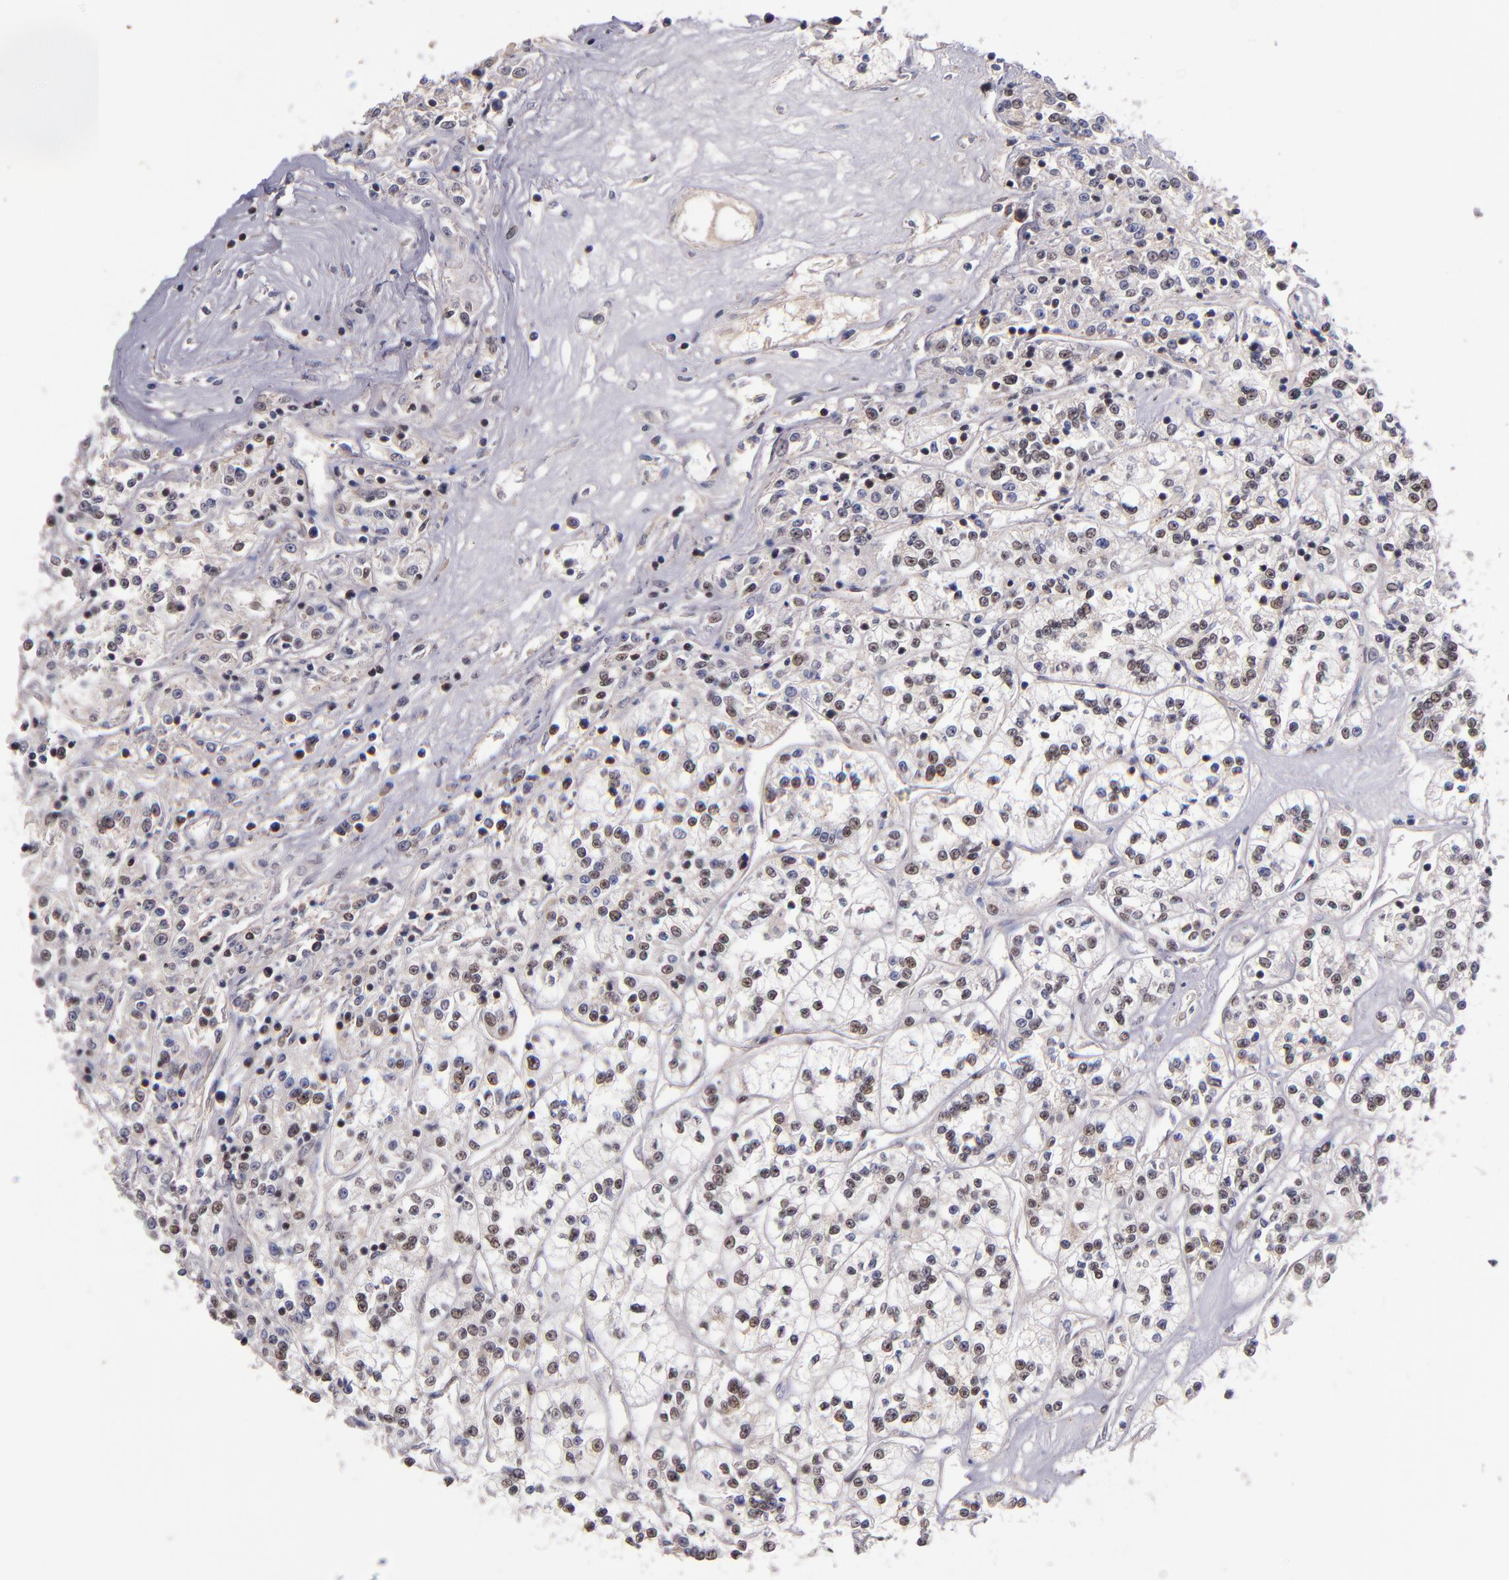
{"staining": {"intensity": "moderate", "quantity": "25%-75%", "location": "nuclear"}, "tissue": "renal cancer", "cell_type": "Tumor cells", "image_type": "cancer", "snomed": [{"axis": "morphology", "description": "Adenocarcinoma, NOS"}, {"axis": "topography", "description": "Kidney"}], "caption": "Brown immunohistochemical staining in human adenocarcinoma (renal) demonstrates moderate nuclear positivity in about 25%-75% of tumor cells. (IHC, brightfield microscopy, high magnification).", "gene": "EP300", "patient": {"sex": "female", "age": 76}}